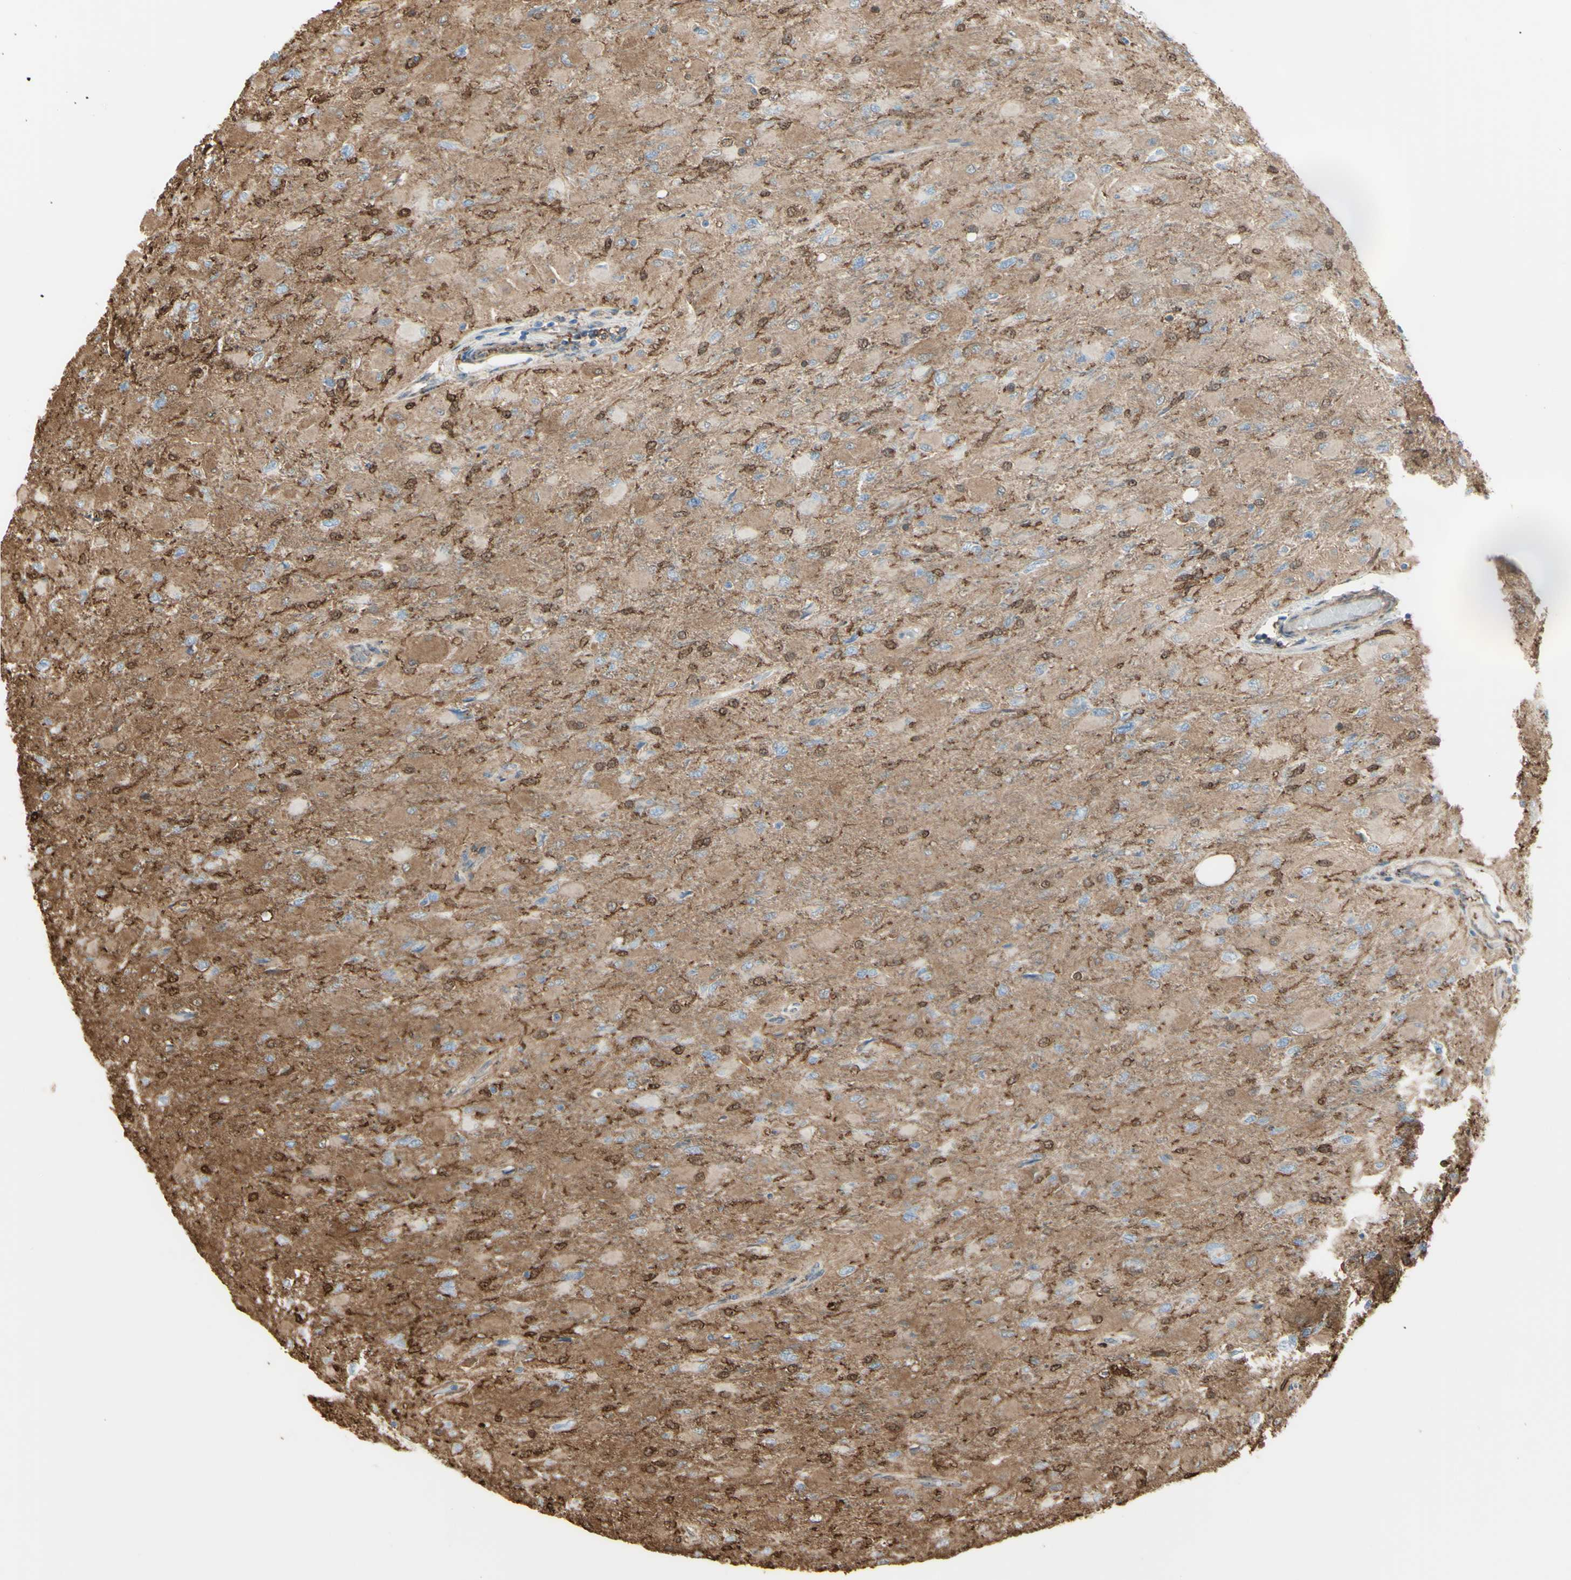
{"staining": {"intensity": "negative", "quantity": "none", "location": "none"}, "tissue": "glioma", "cell_type": "Tumor cells", "image_type": "cancer", "snomed": [{"axis": "morphology", "description": "Glioma, malignant, High grade"}, {"axis": "topography", "description": "Cerebral cortex"}], "caption": "The IHC image has no significant staining in tumor cells of malignant glioma (high-grade) tissue.", "gene": "GSN", "patient": {"sex": "female", "age": 36}}